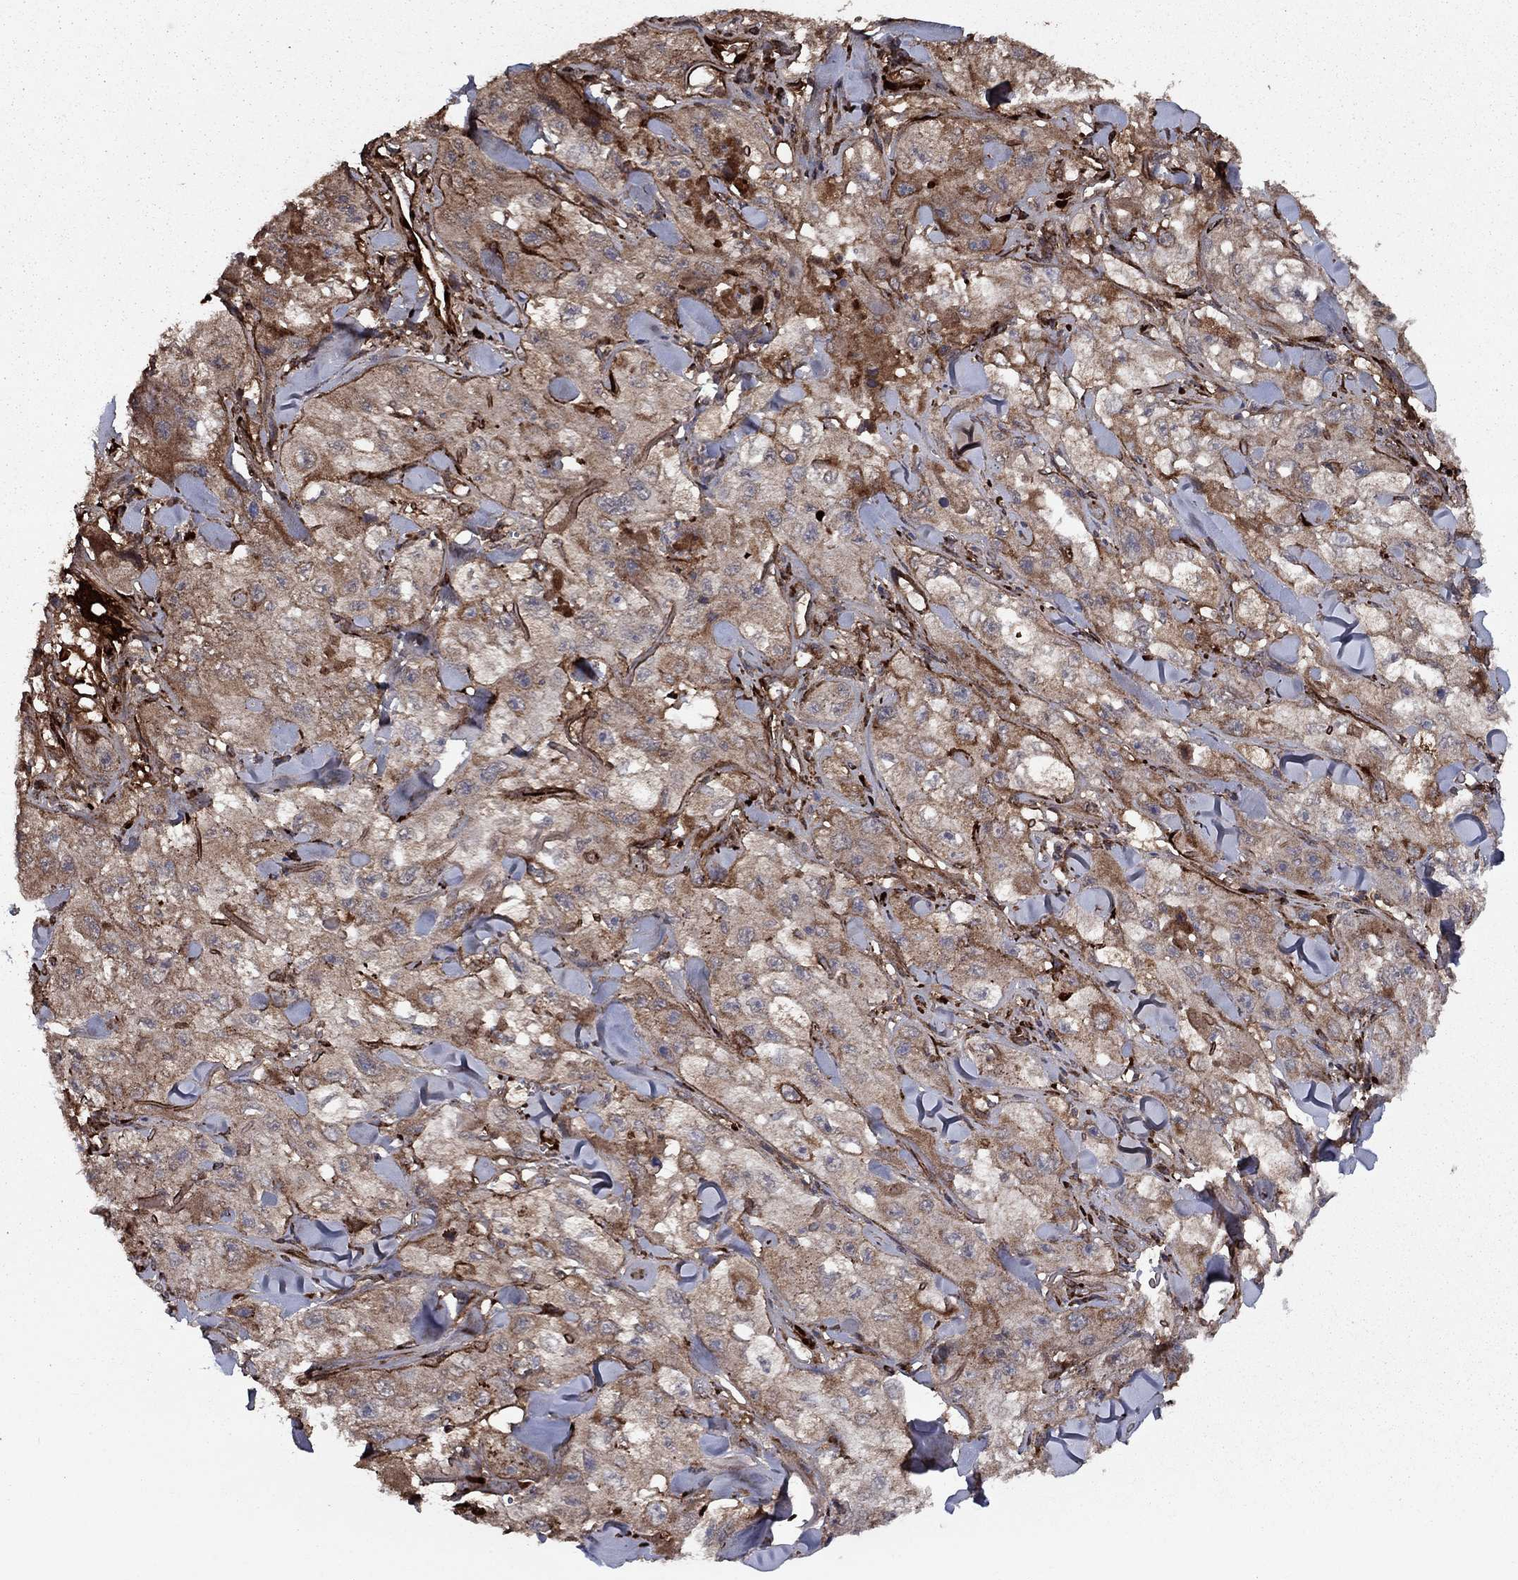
{"staining": {"intensity": "moderate", "quantity": ">75%", "location": "cytoplasmic/membranous"}, "tissue": "skin cancer", "cell_type": "Tumor cells", "image_type": "cancer", "snomed": [{"axis": "morphology", "description": "Squamous cell carcinoma, NOS"}, {"axis": "topography", "description": "Skin"}, {"axis": "topography", "description": "Subcutis"}], "caption": "Tumor cells exhibit medium levels of moderate cytoplasmic/membranous staining in about >75% of cells in human skin cancer.", "gene": "COL18A1", "patient": {"sex": "male", "age": 73}}